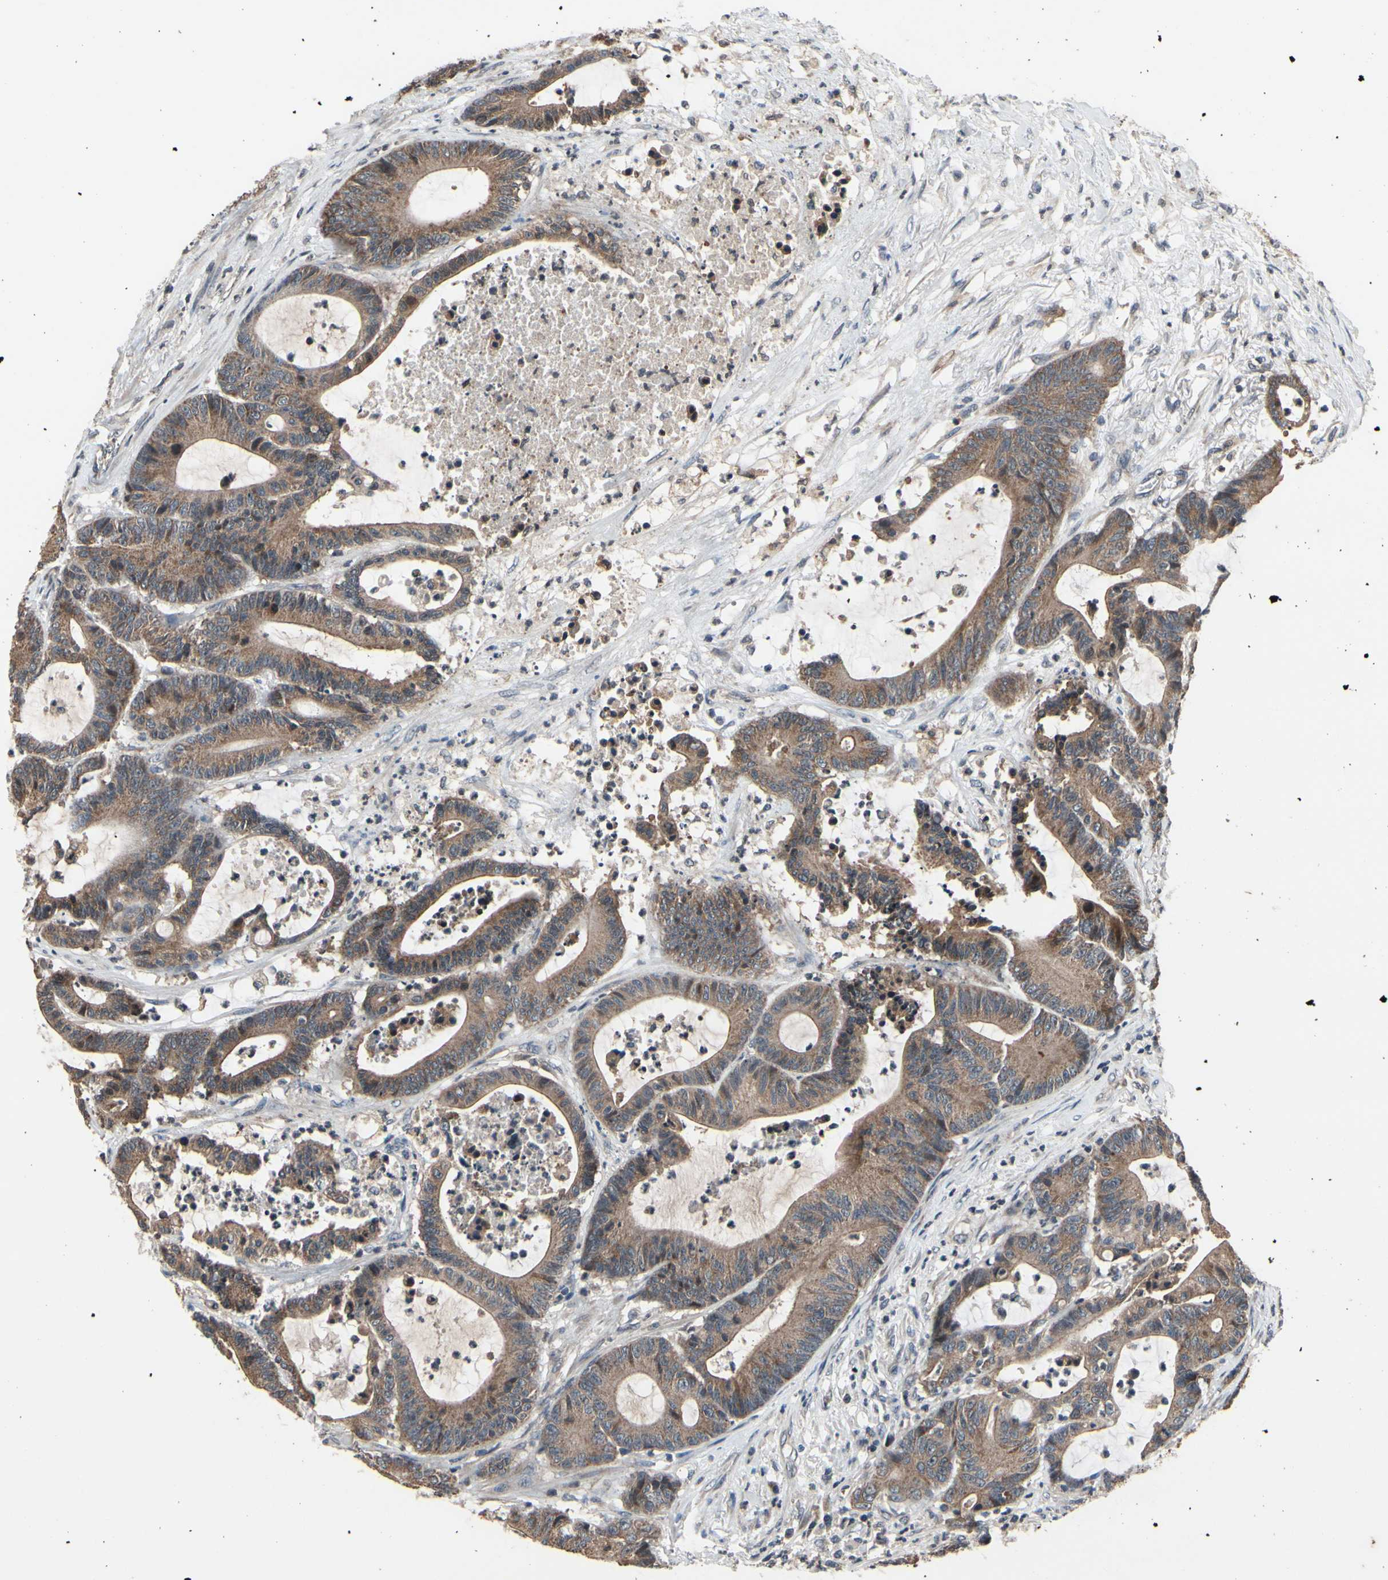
{"staining": {"intensity": "moderate", "quantity": ">75%", "location": "cytoplasmic/membranous"}, "tissue": "colorectal cancer", "cell_type": "Tumor cells", "image_type": "cancer", "snomed": [{"axis": "morphology", "description": "Adenocarcinoma, NOS"}, {"axis": "topography", "description": "Colon"}], "caption": "An IHC image of tumor tissue is shown. Protein staining in brown shows moderate cytoplasmic/membranous positivity in colorectal cancer within tumor cells. (IHC, brightfield microscopy, high magnification).", "gene": "MBTPS2", "patient": {"sex": "female", "age": 84}}